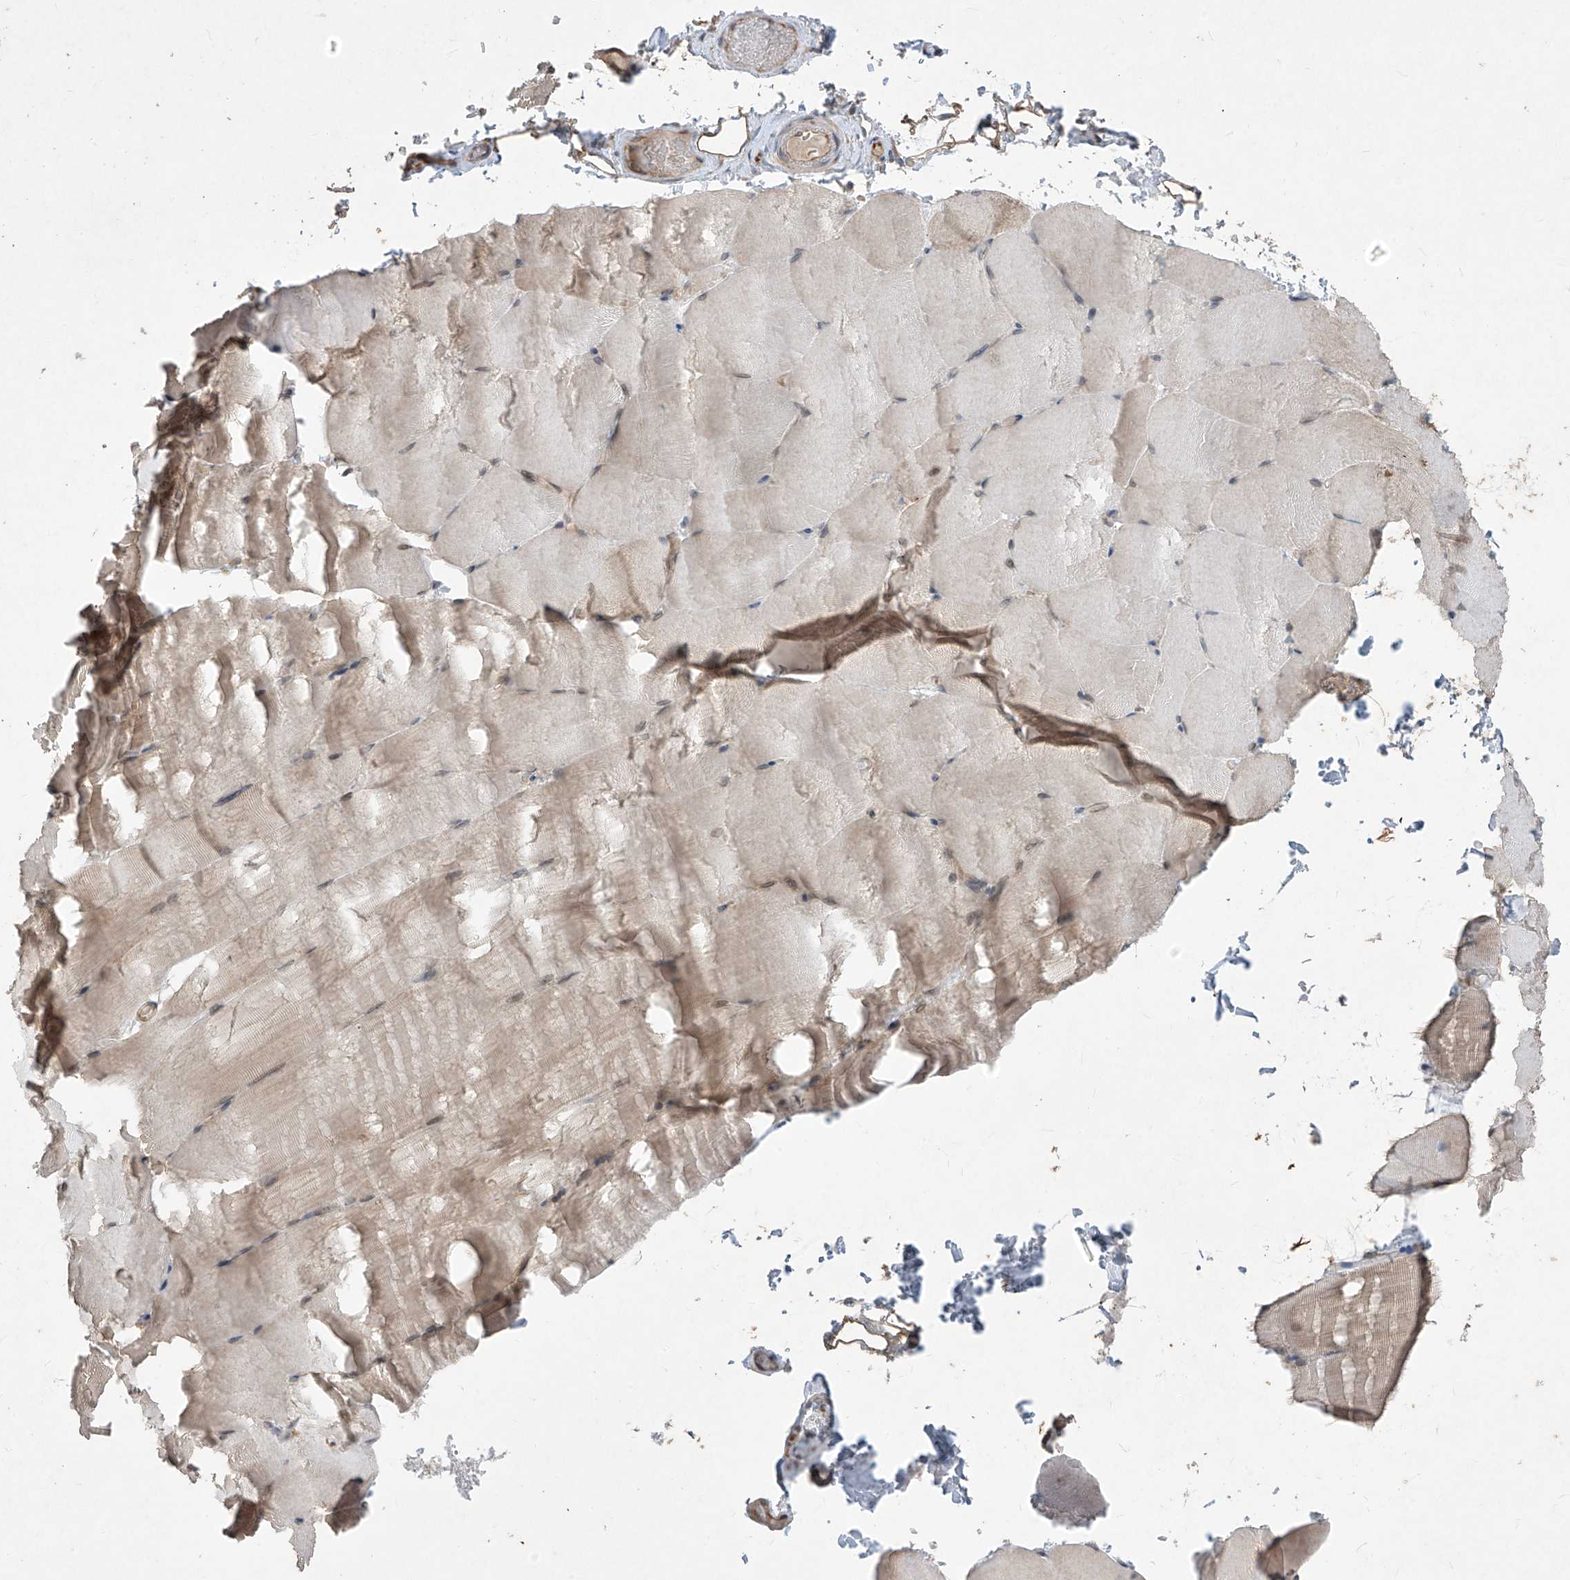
{"staining": {"intensity": "weak", "quantity": "<25%", "location": "cytoplasmic/membranous"}, "tissue": "skeletal muscle", "cell_type": "Myocytes", "image_type": "normal", "snomed": [{"axis": "morphology", "description": "Normal tissue, NOS"}, {"axis": "topography", "description": "Skeletal muscle"}, {"axis": "topography", "description": "Parathyroid gland"}], "caption": "A high-resolution histopathology image shows immunohistochemistry (IHC) staining of benign skeletal muscle, which exhibits no significant staining in myocytes.", "gene": "RPL34", "patient": {"sex": "female", "age": 37}}